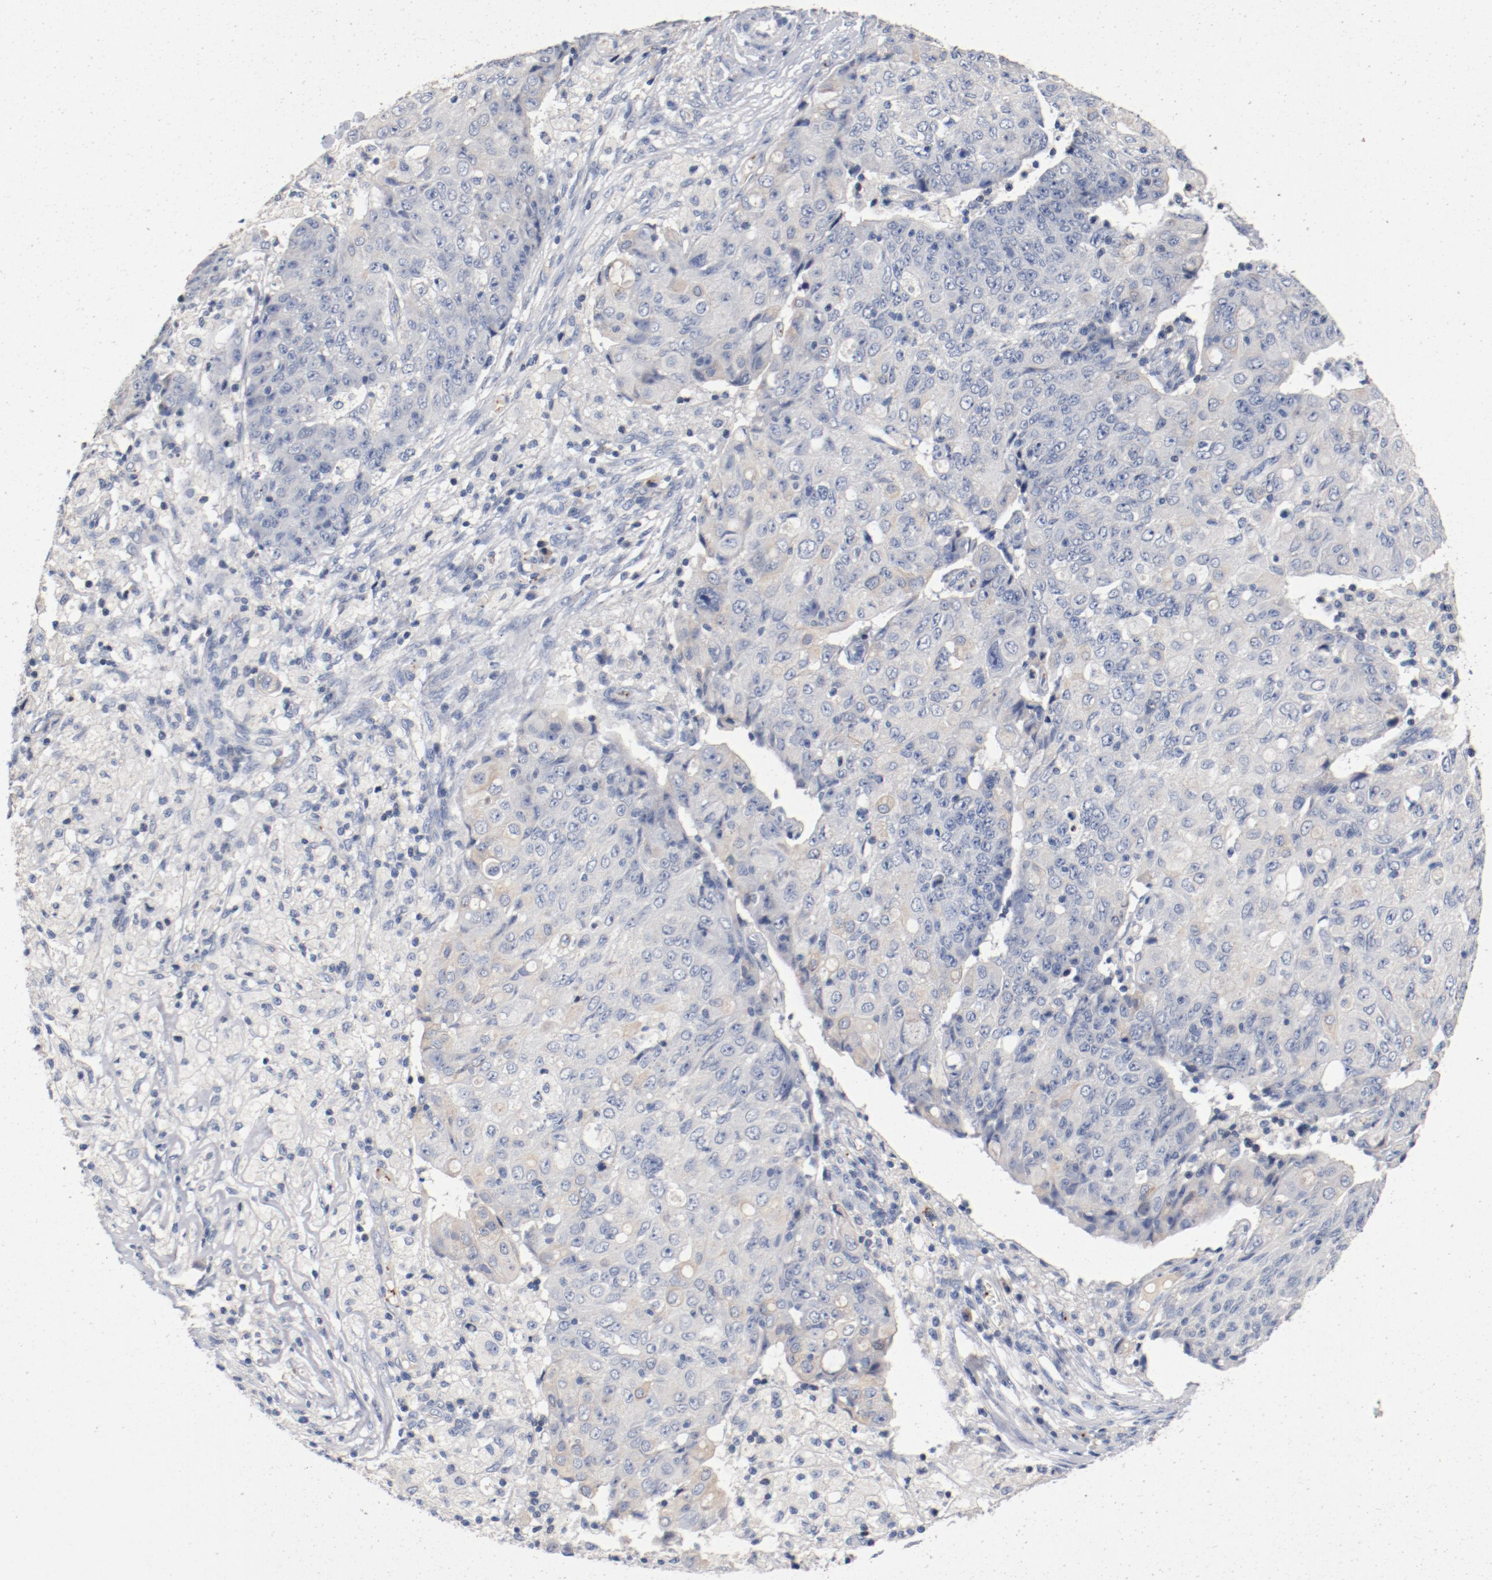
{"staining": {"intensity": "weak", "quantity": "<25%", "location": "cytoplasmic/membranous"}, "tissue": "ovarian cancer", "cell_type": "Tumor cells", "image_type": "cancer", "snomed": [{"axis": "morphology", "description": "Carcinoma, endometroid"}, {"axis": "topography", "description": "Ovary"}], "caption": "Ovarian cancer (endometroid carcinoma) stained for a protein using immunohistochemistry (IHC) shows no positivity tumor cells.", "gene": "PIM1", "patient": {"sex": "female", "age": 42}}